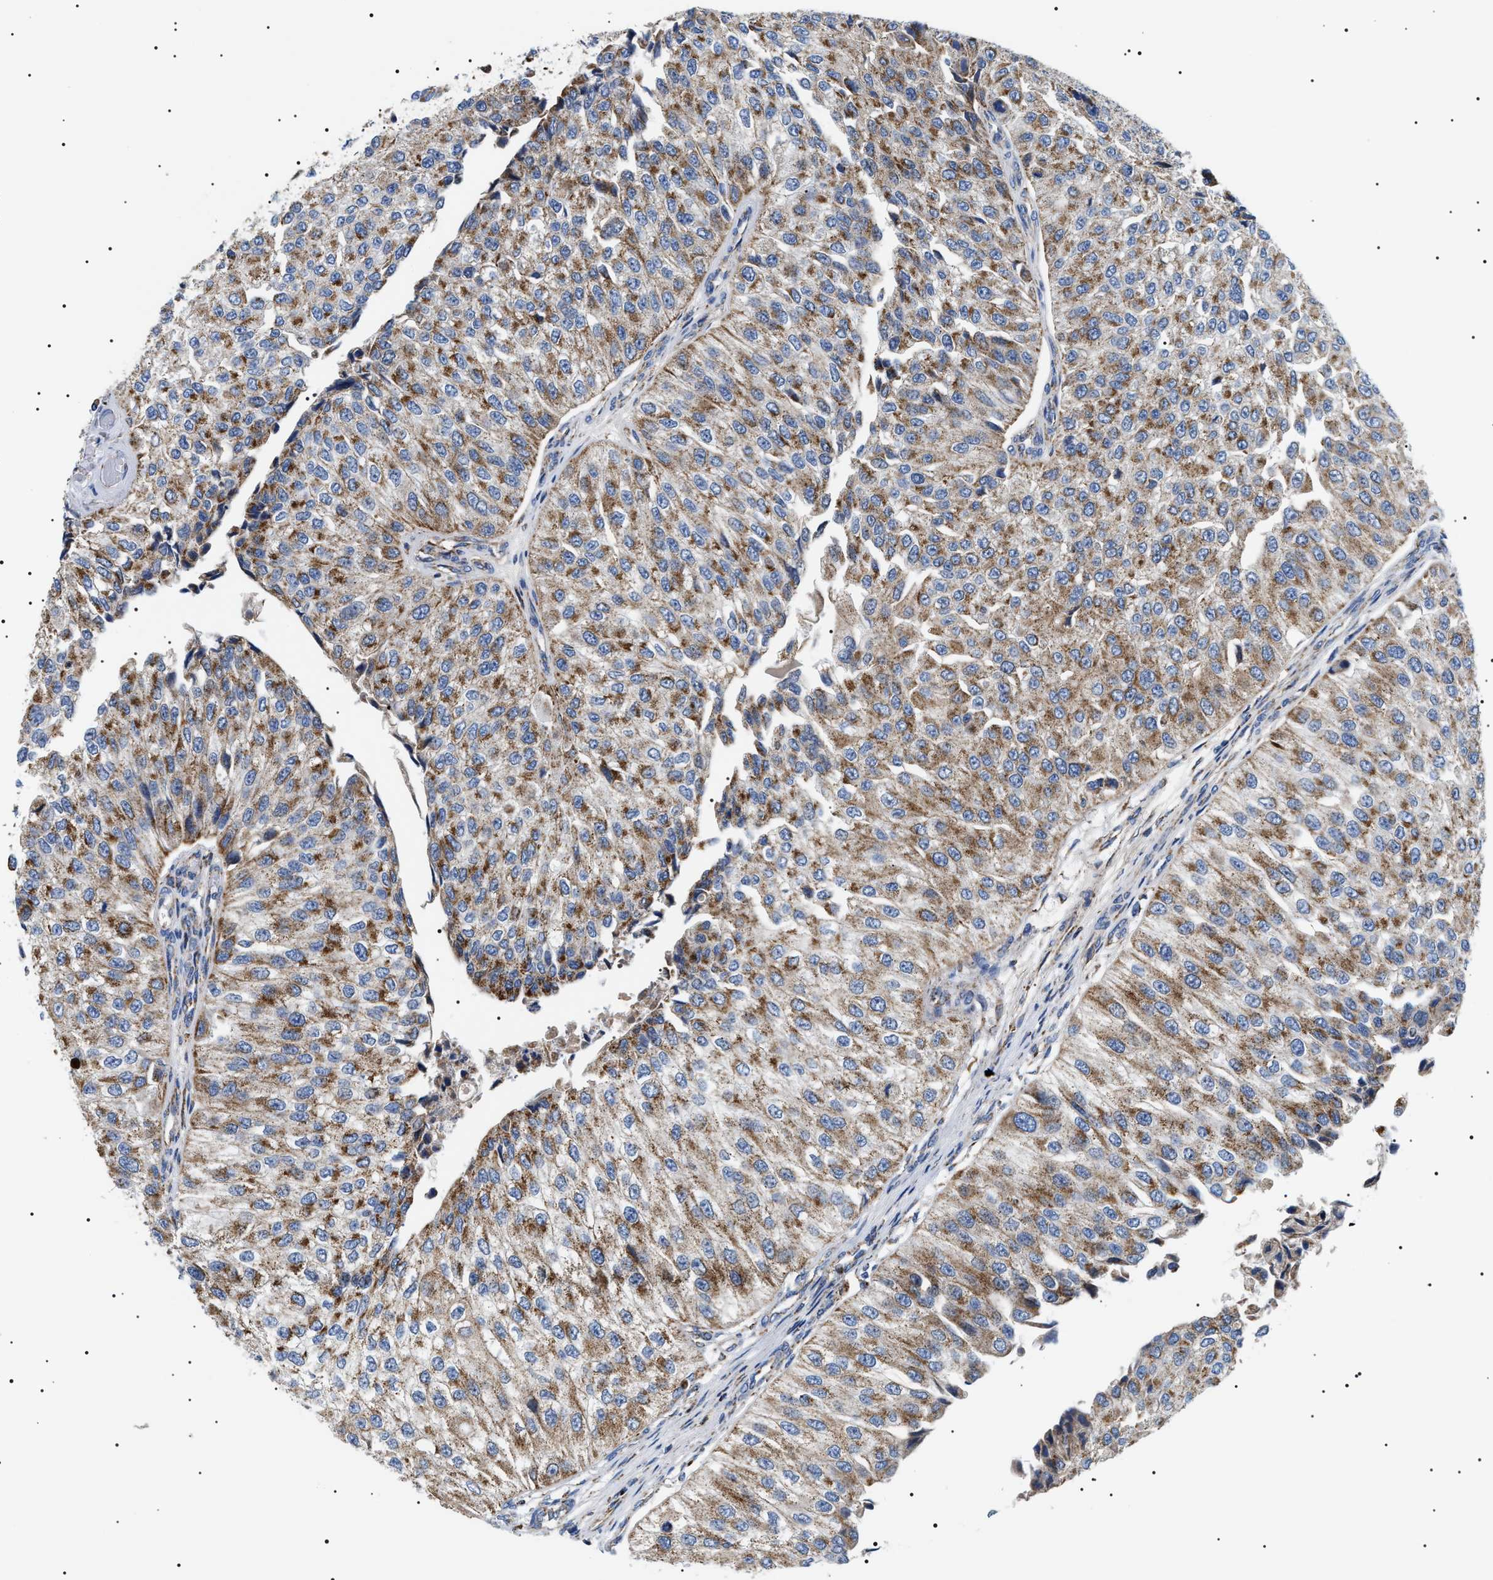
{"staining": {"intensity": "moderate", "quantity": ">75%", "location": "cytoplasmic/membranous"}, "tissue": "urothelial cancer", "cell_type": "Tumor cells", "image_type": "cancer", "snomed": [{"axis": "morphology", "description": "Urothelial carcinoma, High grade"}, {"axis": "topography", "description": "Kidney"}, {"axis": "topography", "description": "Urinary bladder"}], "caption": "Immunohistochemical staining of urothelial cancer exhibits moderate cytoplasmic/membranous protein expression in approximately >75% of tumor cells.", "gene": "OXSM", "patient": {"sex": "male", "age": 77}}